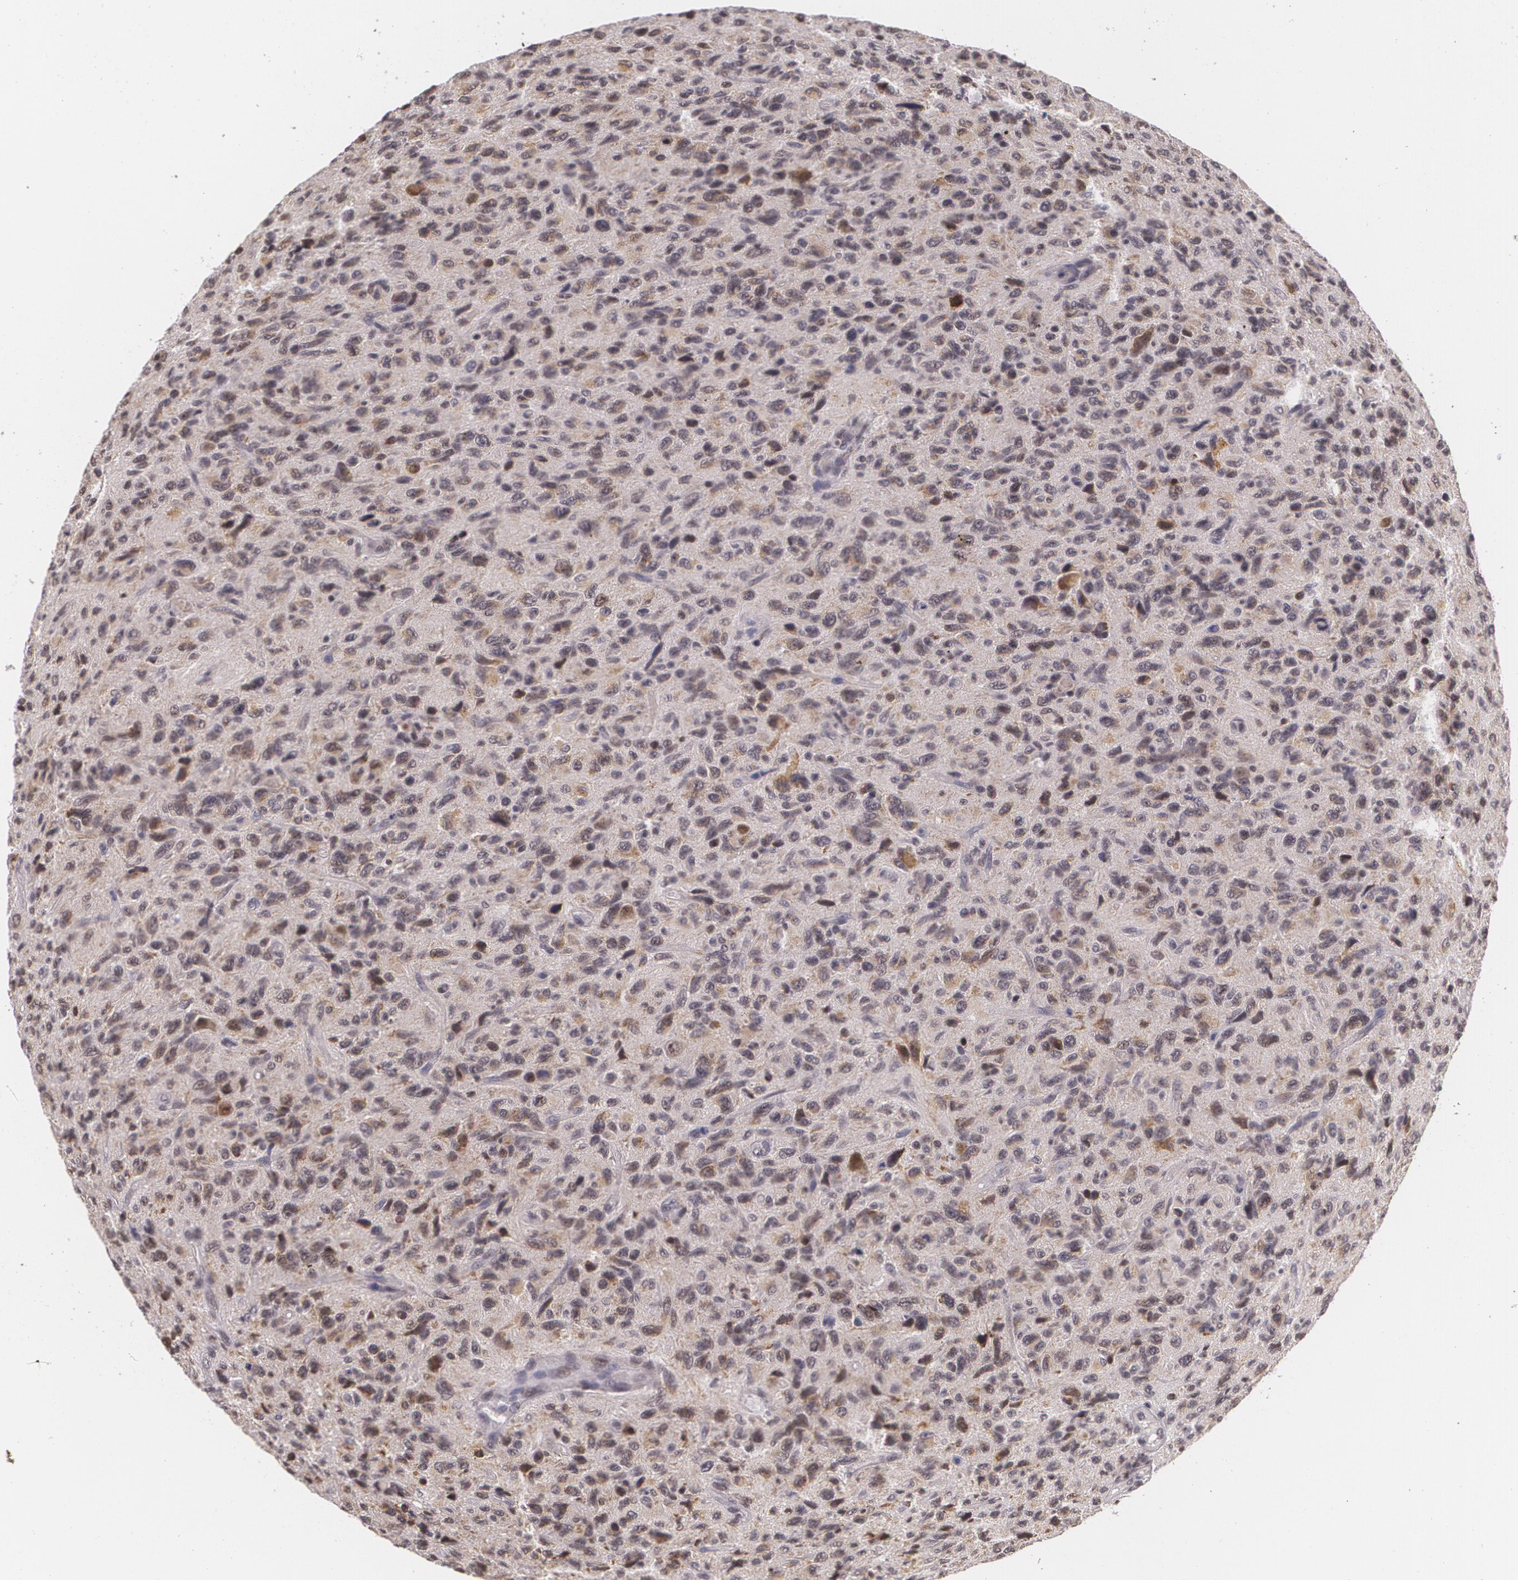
{"staining": {"intensity": "weak", "quantity": "25%-75%", "location": "nuclear"}, "tissue": "glioma", "cell_type": "Tumor cells", "image_type": "cancer", "snomed": [{"axis": "morphology", "description": "Glioma, malignant, High grade"}, {"axis": "topography", "description": "Brain"}], "caption": "Weak nuclear positivity for a protein is seen in about 25%-75% of tumor cells of glioma using IHC.", "gene": "ALX1", "patient": {"sex": "female", "age": 60}}